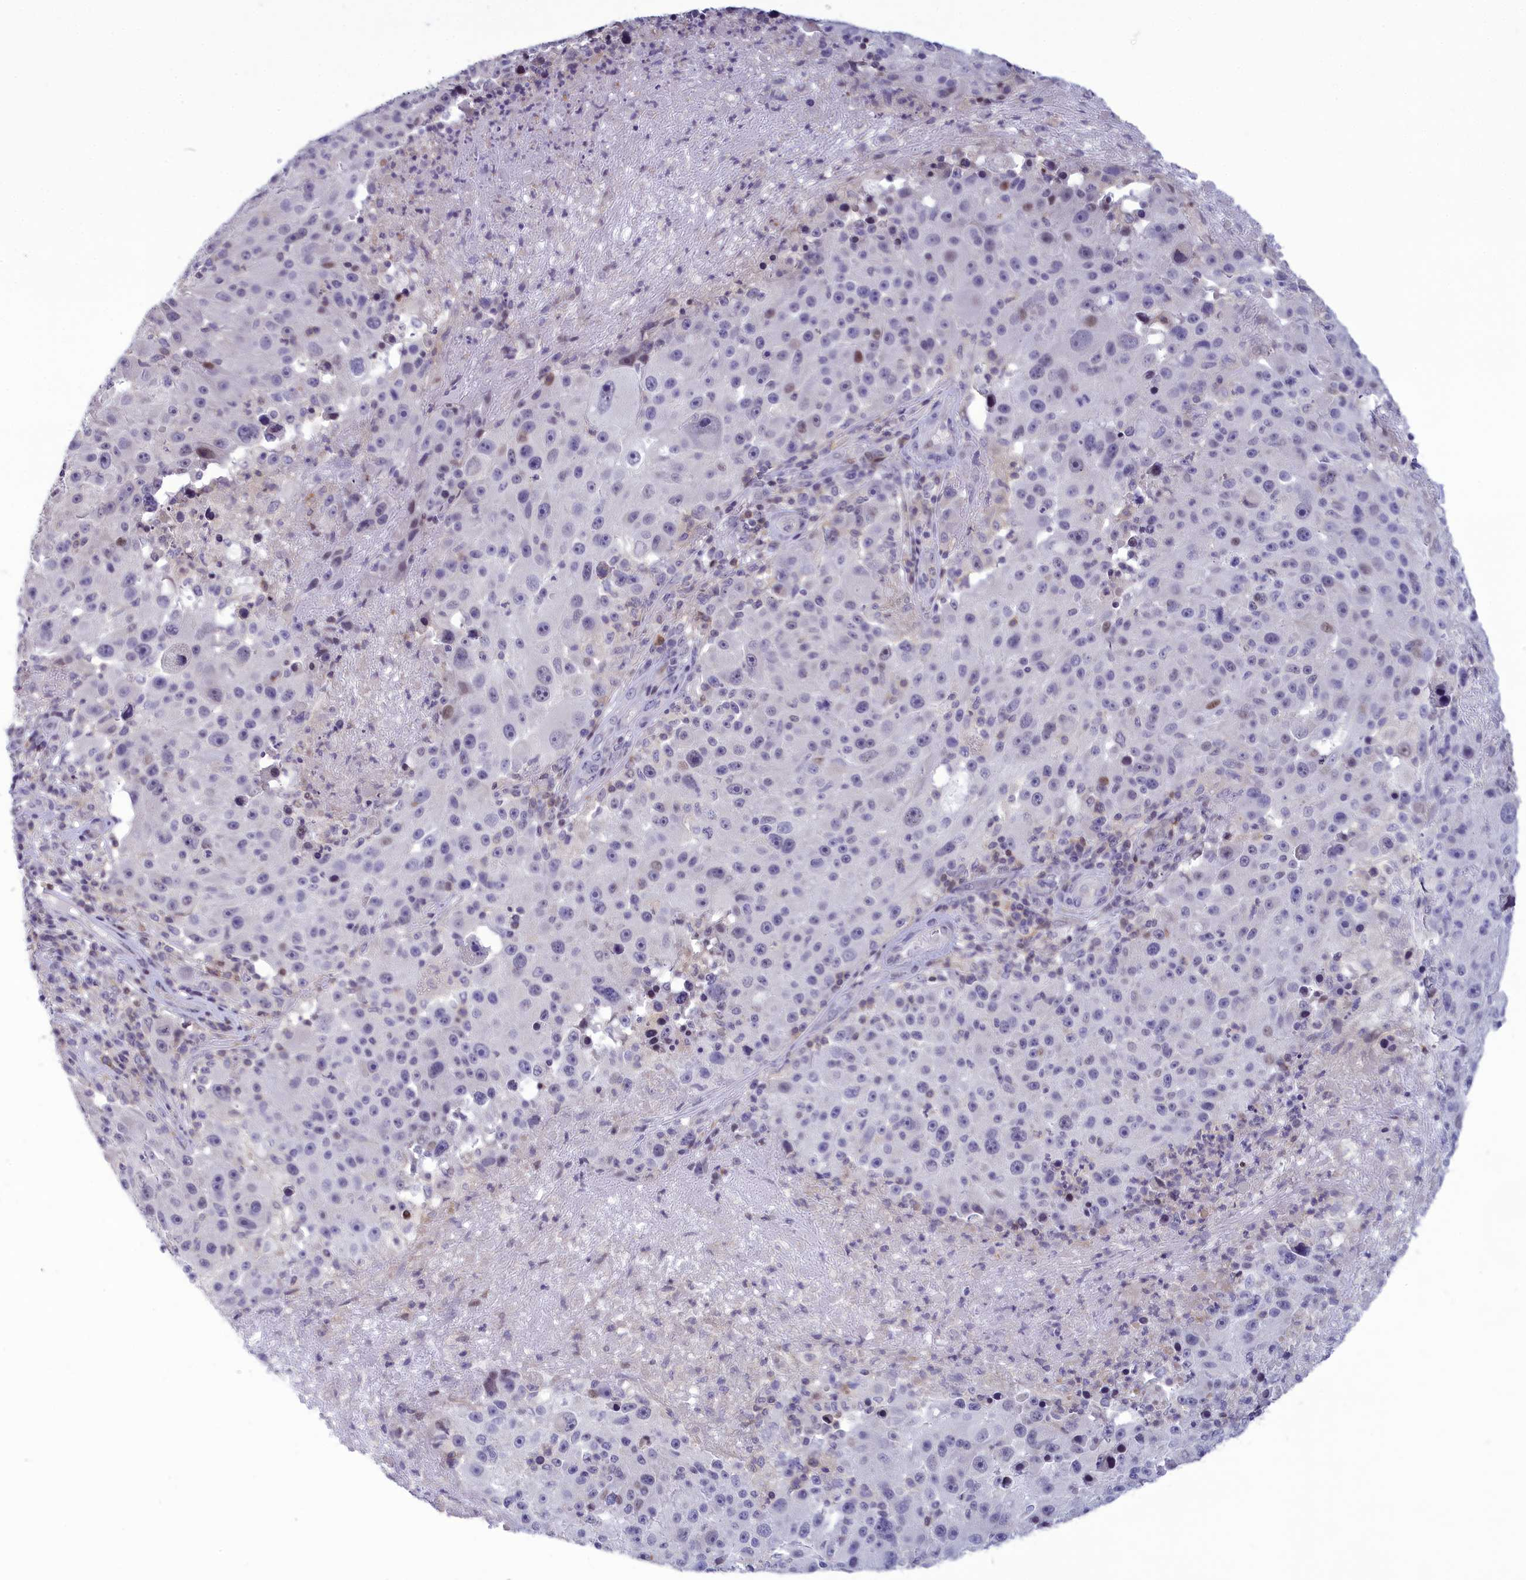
{"staining": {"intensity": "negative", "quantity": "none", "location": "none"}, "tissue": "melanoma", "cell_type": "Tumor cells", "image_type": "cancer", "snomed": [{"axis": "morphology", "description": "Malignant melanoma, NOS"}, {"axis": "topography", "description": "Skin"}], "caption": "Immunohistochemistry (IHC) micrograph of human malignant melanoma stained for a protein (brown), which displays no staining in tumor cells.", "gene": "CORO2A", "patient": {"sex": "male", "age": 53}}